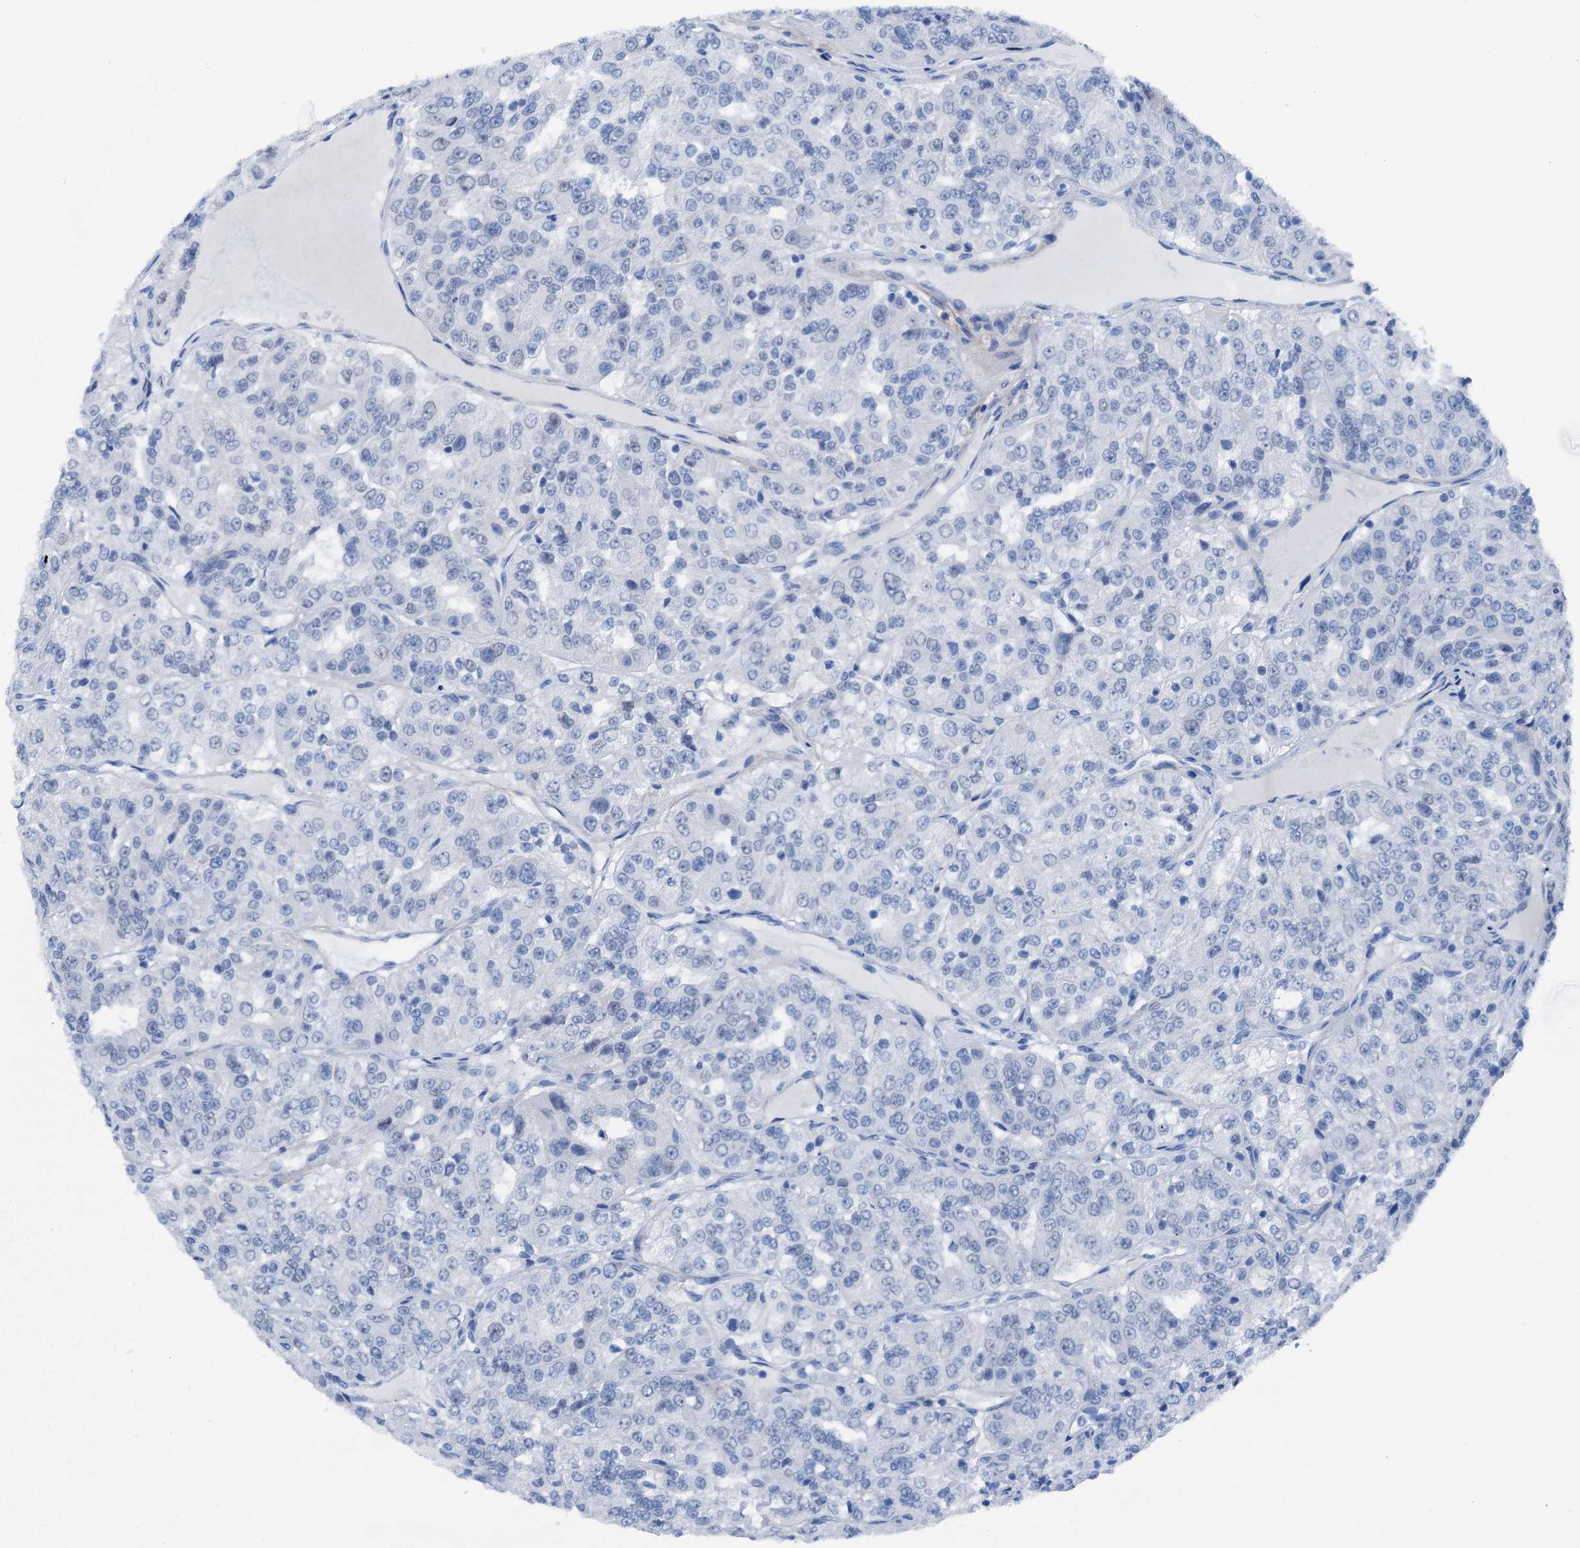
{"staining": {"intensity": "negative", "quantity": "none", "location": "none"}, "tissue": "renal cancer", "cell_type": "Tumor cells", "image_type": "cancer", "snomed": [{"axis": "morphology", "description": "Adenocarcinoma, NOS"}, {"axis": "topography", "description": "Kidney"}], "caption": "Immunohistochemical staining of human adenocarcinoma (renal) demonstrates no significant positivity in tumor cells.", "gene": "CBLN3", "patient": {"sex": "female", "age": 63}}